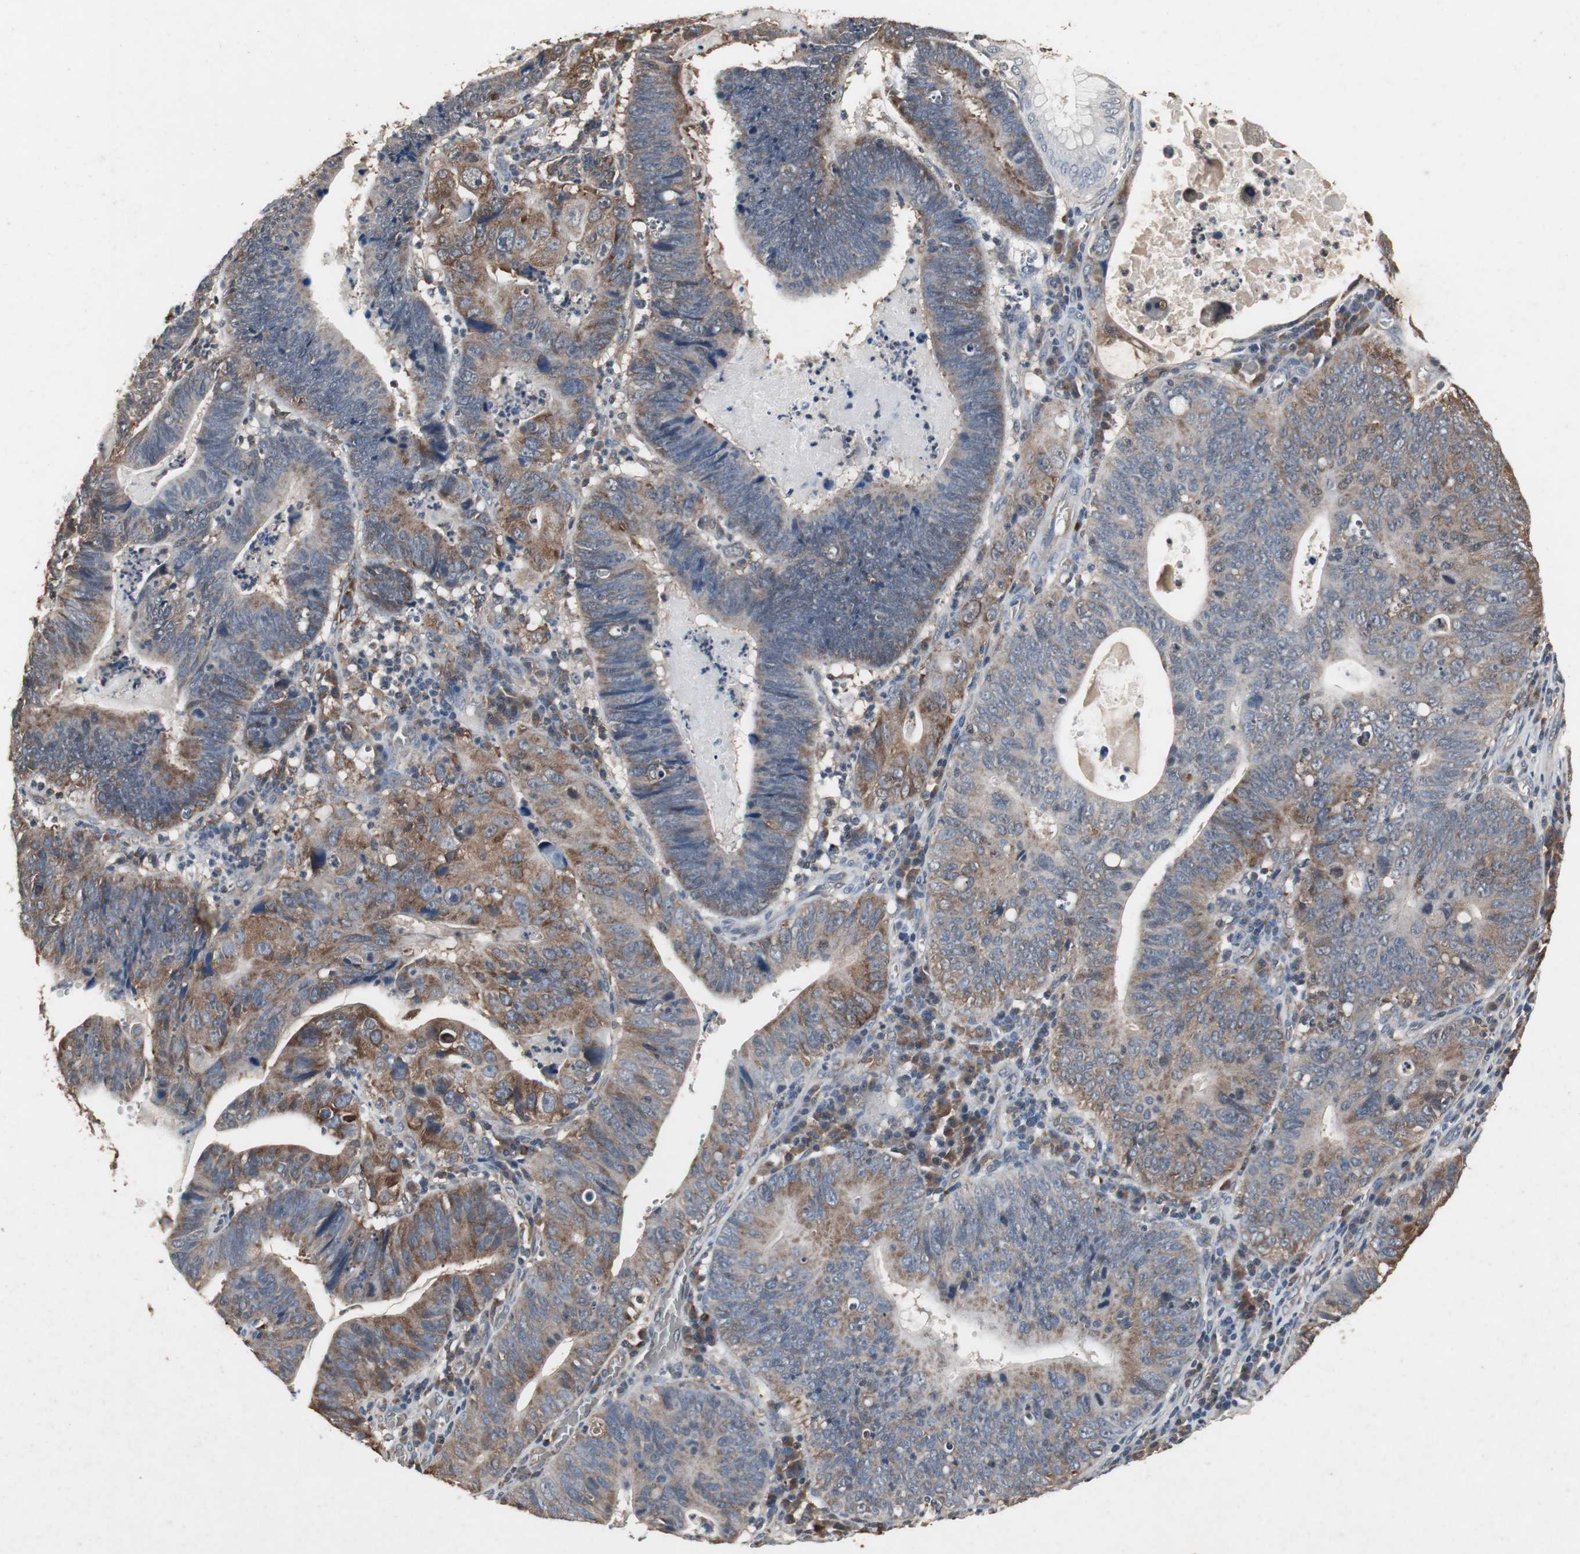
{"staining": {"intensity": "moderate", "quantity": "25%-75%", "location": "cytoplasmic/membranous"}, "tissue": "stomach cancer", "cell_type": "Tumor cells", "image_type": "cancer", "snomed": [{"axis": "morphology", "description": "Adenocarcinoma, NOS"}, {"axis": "topography", "description": "Stomach"}], "caption": "Protein staining of stomach adenocarcinoma tissue reveals moderate cytoplasmic/membranous positivity in approximately 25%-75% of tumor cells. (DAB (3,3'-diaminobenzidine) IHC with brightfield microscopy, high magnification).", "gene": "ZSCAN22", "patient": {"sex": "male", "age": 59}}